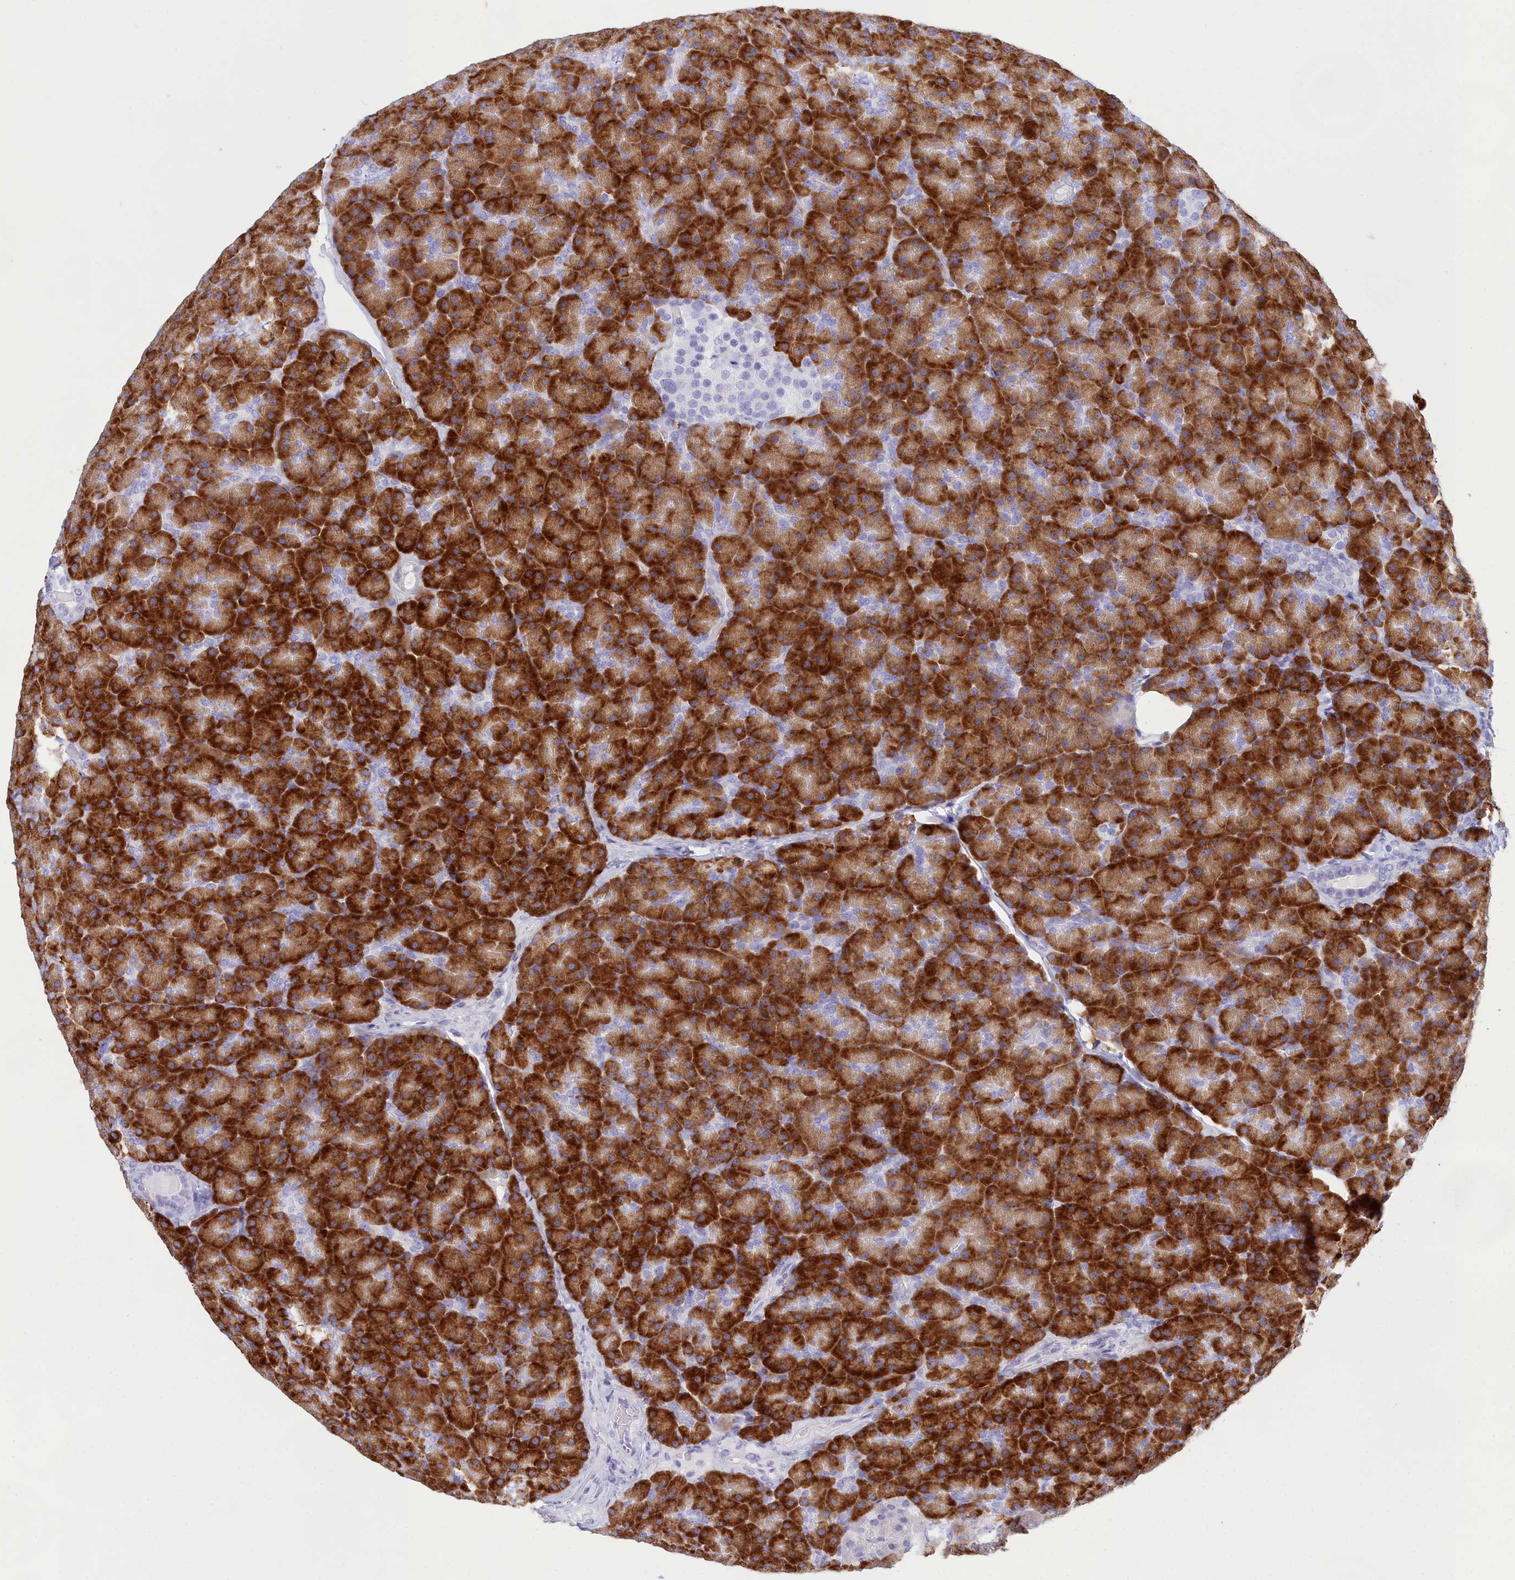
{"staining": {"intensity": "strong", "quantity": ">75%", "location": "cytoplasmic/membranous"}, "tissue": "pancreas", "cell_type": "Exocrine glandular cells", "image_type": "normal", "snomed": [{"axis": "morphology", "description": "Normal tissue, NOS"}, {"axis": "topography", "description": "Pancreas"}], "caption": "A high-resolution photomicrograph shows immunohistochemistry staining of unremarkable pancreas, which displays strong cytoplasmic/membranous staining in approximately >75% of exocrine glandular cells.", "gene": "TMEM97", "patient": {"sex": "male", "age": 36}}